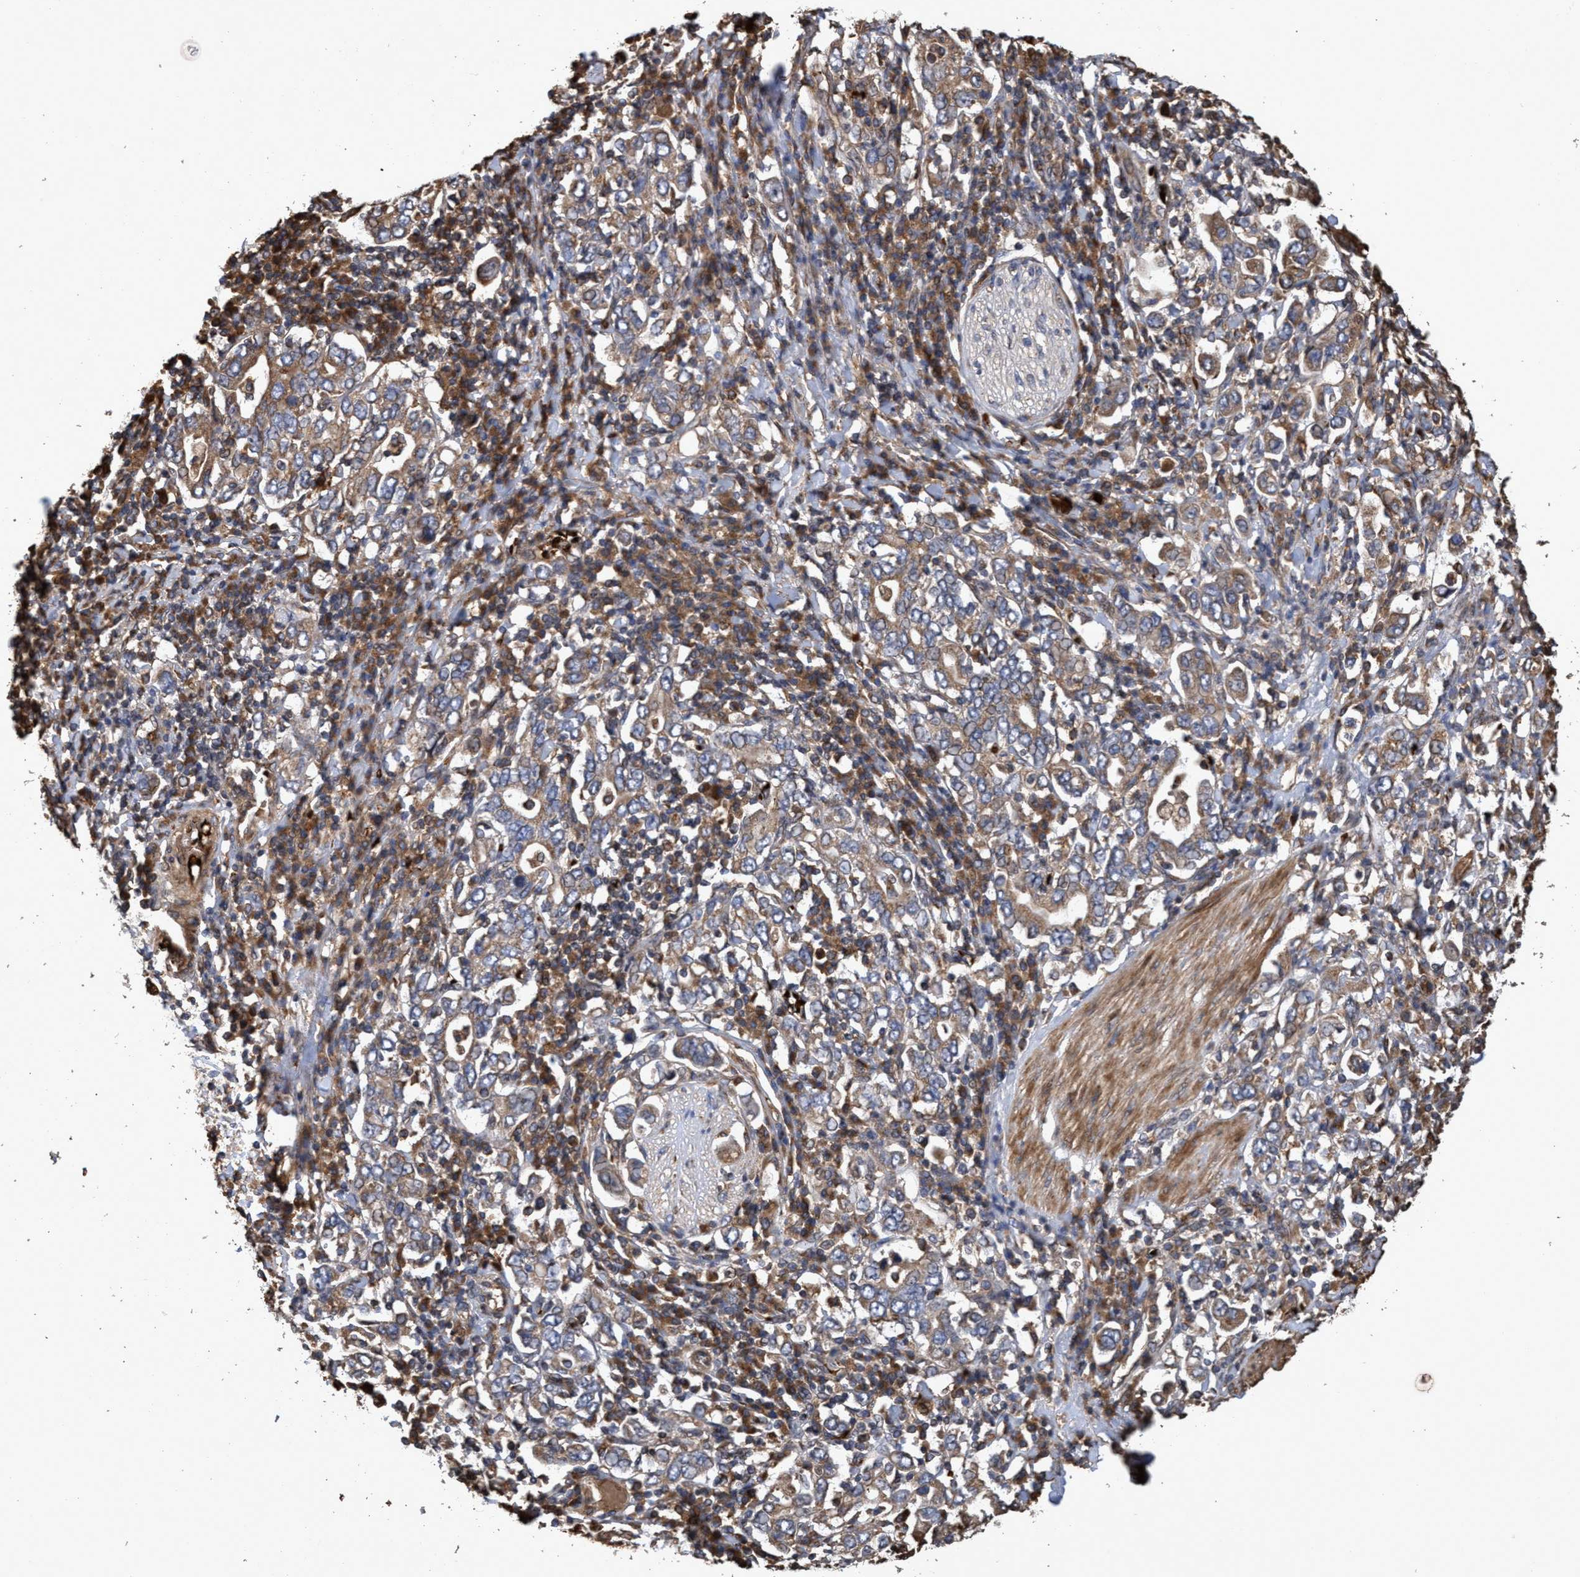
{"staining": {"intensity": "weak", "quantity": ">75%", "location": "cytoplasmic/membranous"}, "tissue": "stomach cancer", "cell_type": "Tumor cells", "image_type": "cancer", "snomed": [{"axis": "morphology", "description": "Adenocarcinoma, NOS"}, {"axis": "topography", "description": "Stomach, upper"}], "caption": "Immunohistochemical staining of human adenocarcinoma (stomach) displays low levels of weak cytoplasmic/membranous protein positivity in about >75% of tumor cells. Ihc stains the protein of interest in brown and the nuclei are stained blue.", "gene": "CHMP6", "patient": {"sex": "male", "age": 62}}